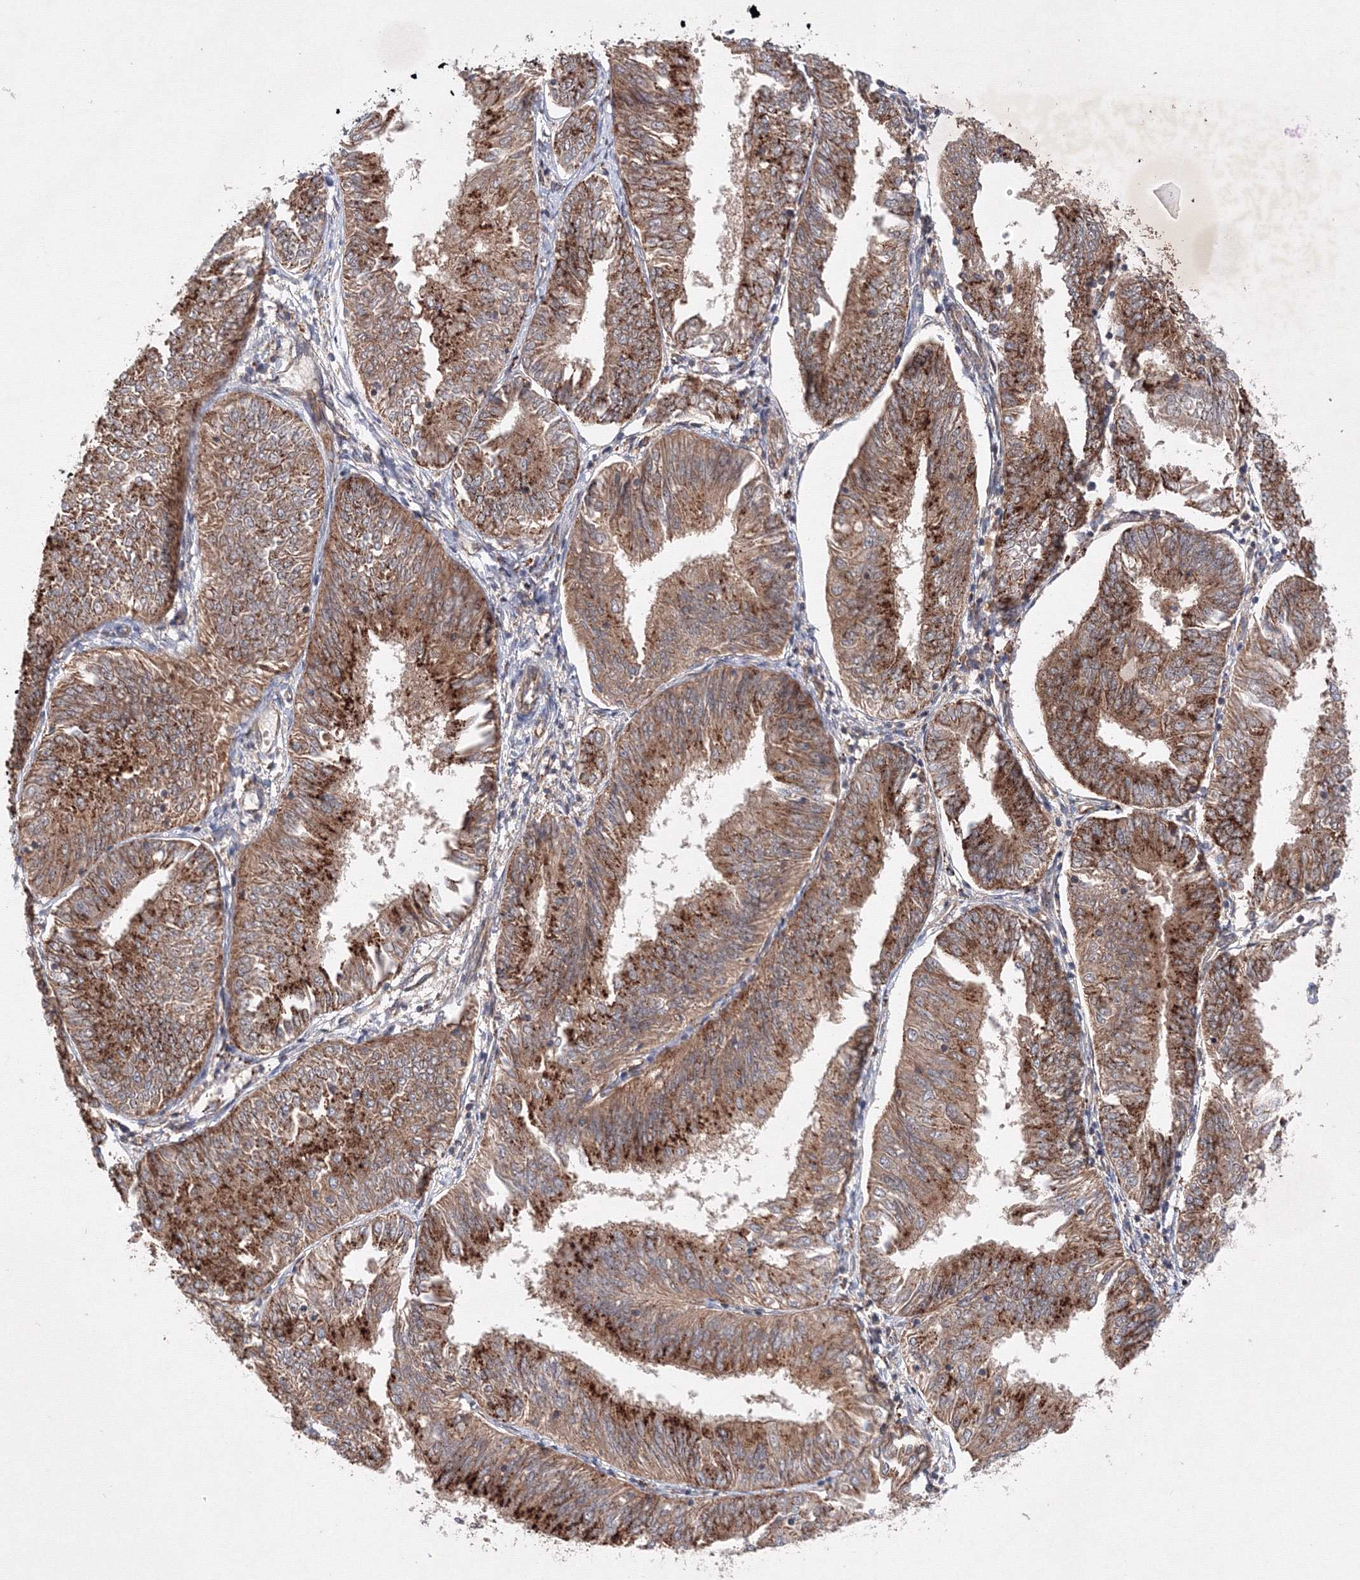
{"staining": {"intensity": "strong", "quantity": ">75%", "location": "cytoplasmic/membranous"}, "tissue": "endometrial cancer", "cell_type": "Tumor cells", "image_type": "cancer", "snomed": [{"axis": "morphology", "description": "Adenocarcinoma, NOS"}, {"axis": "topography", "description": "Endometrium"}], "caption": "Endometrial cancer (adenocarcinoma) stained with immunohistochemistry (IHC) exhibits strong cytoplasmic/membranous expression in approximately >75% of tumor cells.", "gene": "DCTD", "patient": {"sex": "female", "age": 58}}